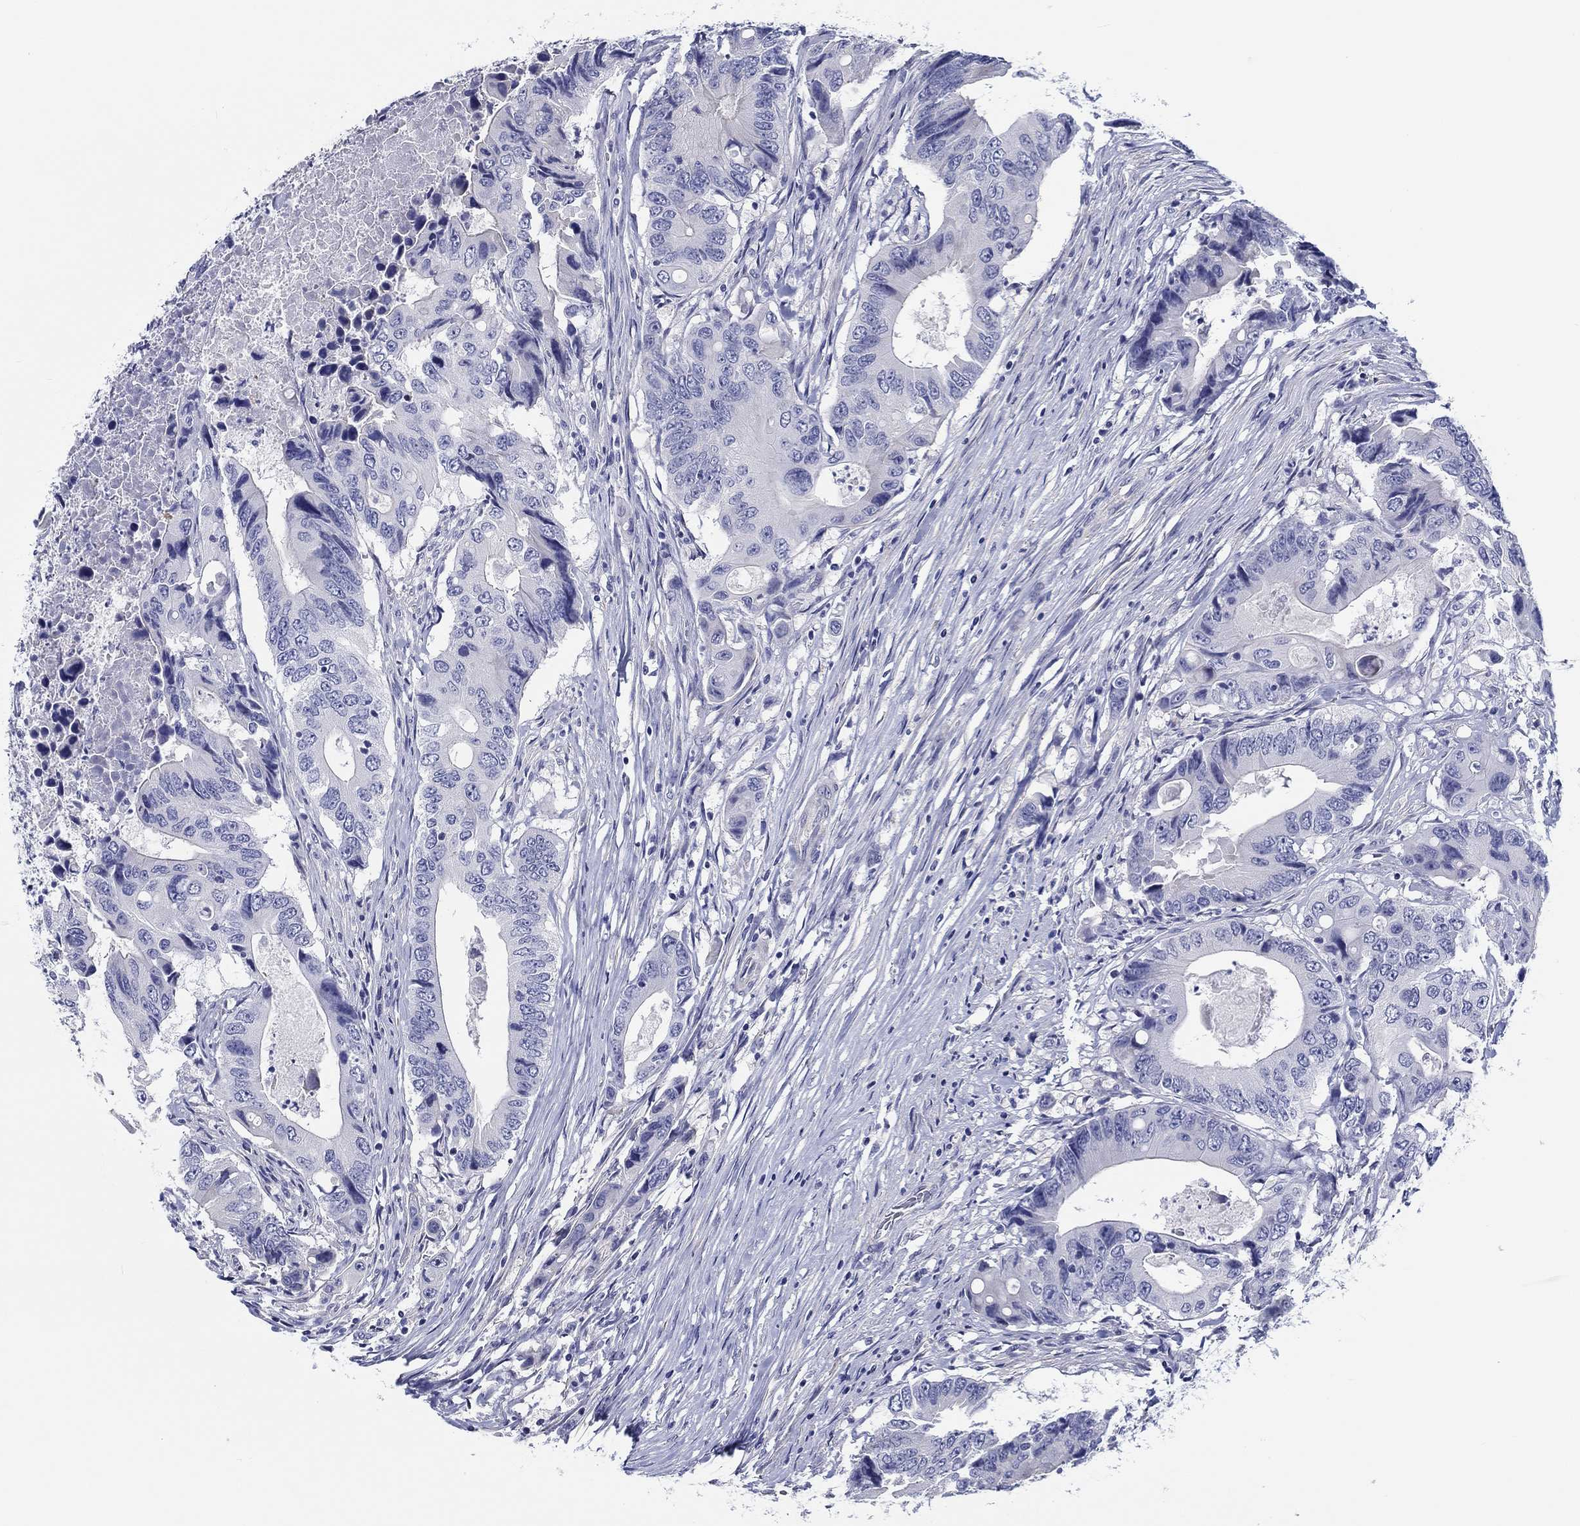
{"staining": {"intensity": "negative", "quantity": "none", "location": "none"}, "tissue": "colorectal cancer", "cell_type": "Tumor cells", "image_type": "cancer", "snomed": [{"axis": "morphology", "description": "Adenocarcinoma, NOS"}, {"axis": "topography", "description": "Colon"}], "caption": "An image of human colorectal adenocarcinoma is negative for staining in tumor cells.", "gene": "CRYGD", "patient": {"sex": "female", "age": 90}}